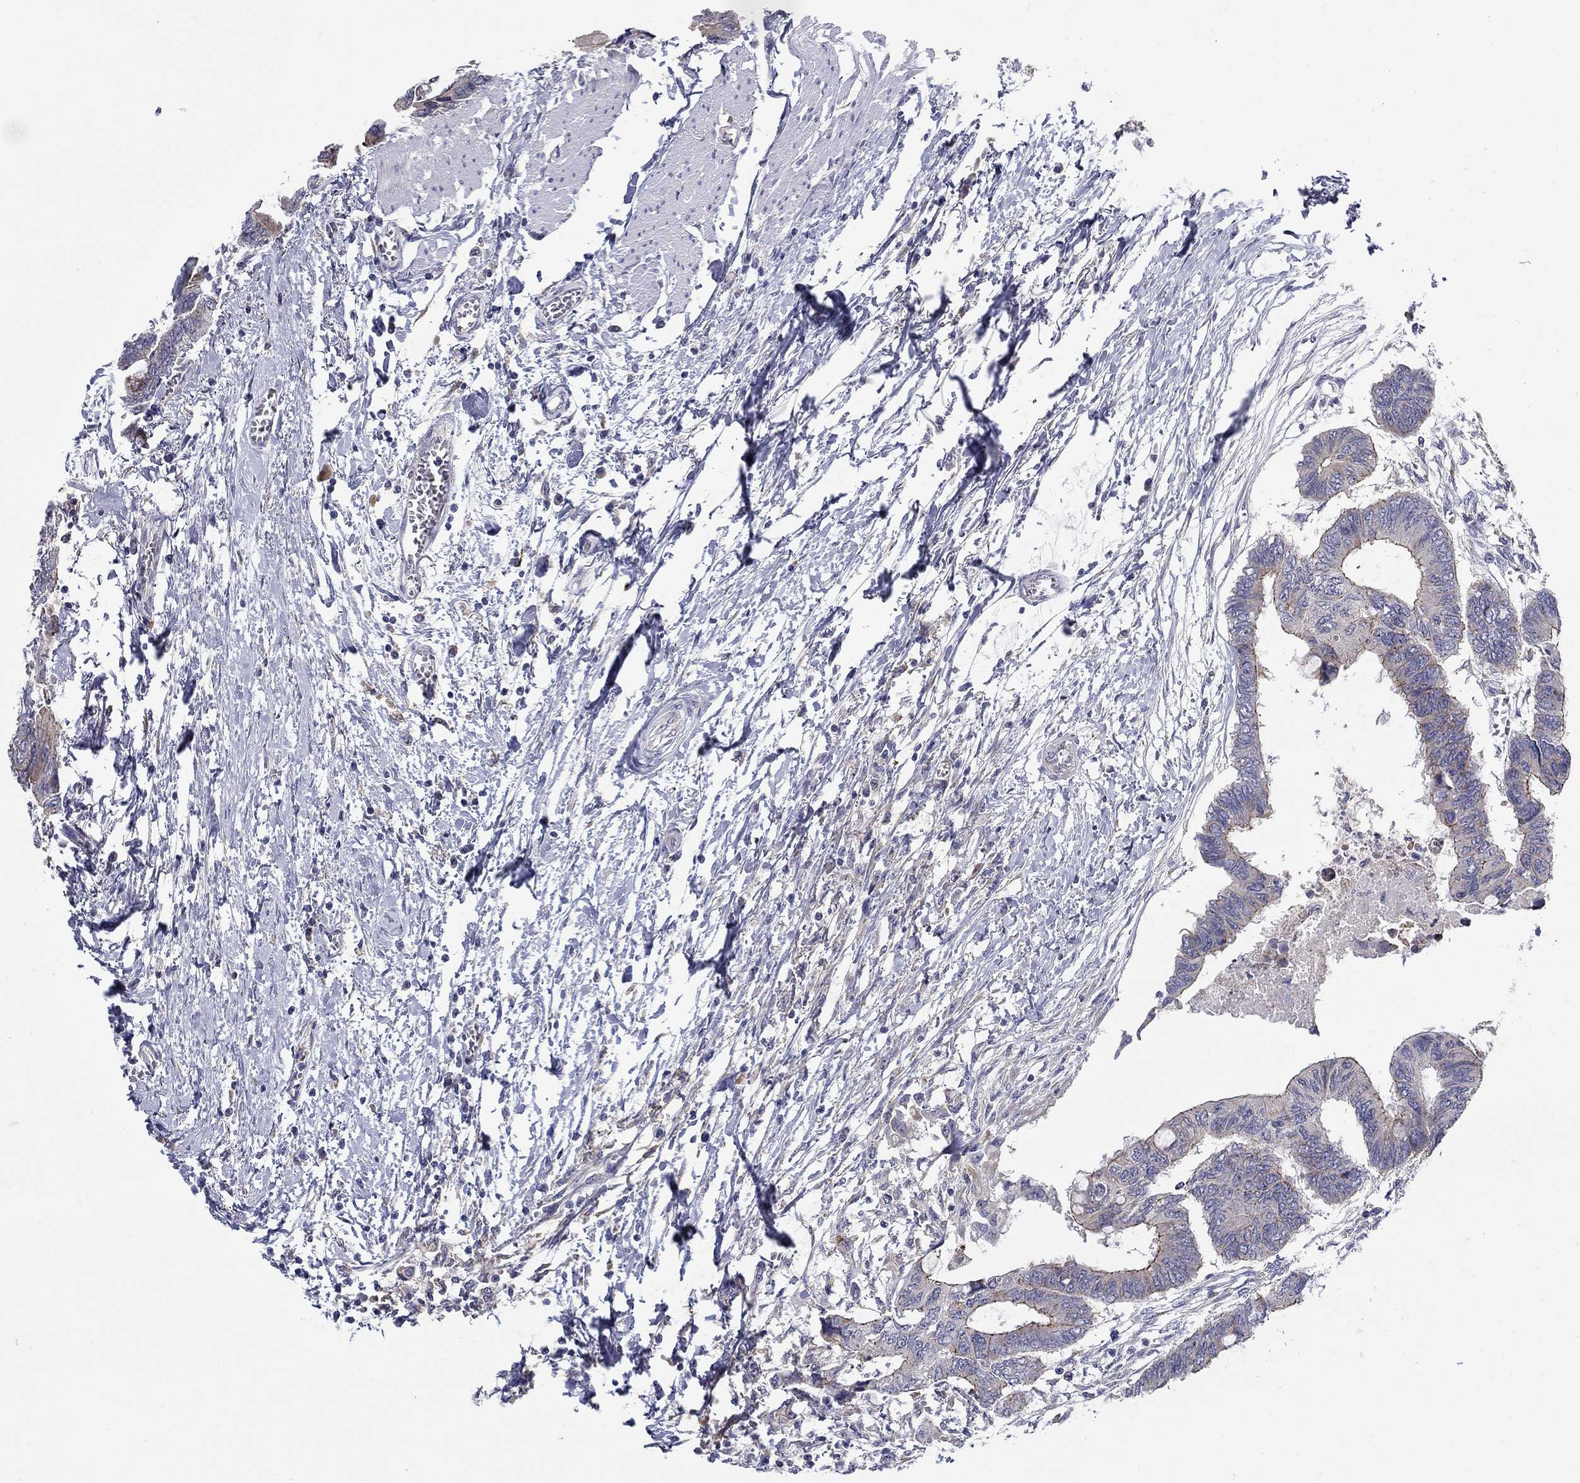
{"staining": {"intensity": "strong", "quantity": "25%-75%", "location": "cytoplasmic/membranous"}, "tissue": "colorectal cancer", "cell_type": "Tumor cells", "image_type": "cancer", "snomed": [{"axis": "morphology", "description": "Normal tissue, NOS"}, {"axis": "morphology", "description": "Adenocarcinoma, NOS"}, {"axis": "topography", "description": "Rectum"}, {"axis": "topography", "description": "Peripheral nerve tissue"}], "caption": "Strong cytoplasmic/membranous positivity for a protein is seen in approximately 25%-75% of tumor cells of colorectal cancer using immunohistochemistry.", "gene": "QRFPR", "patient": {"sex": "male", "age": 92}}